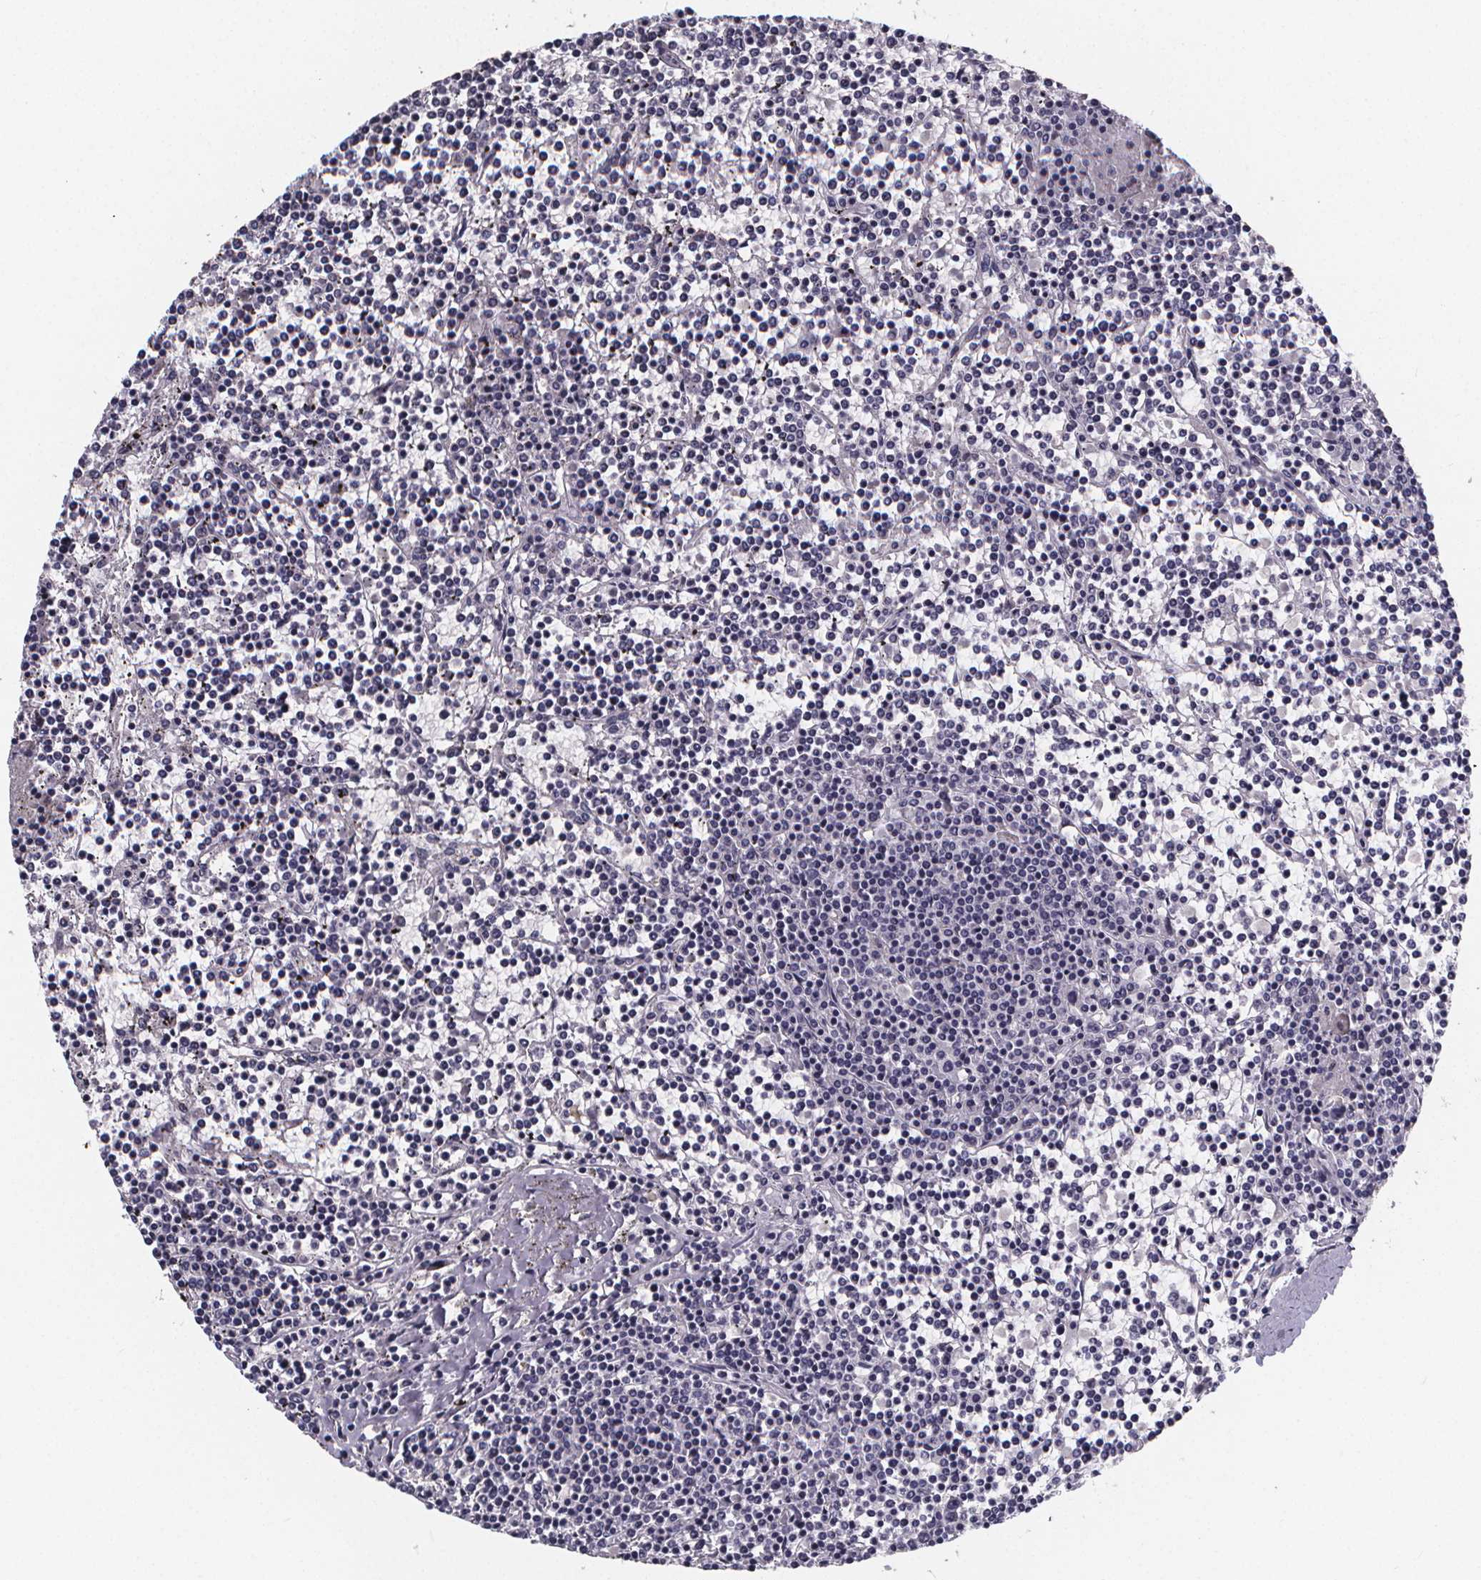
{"staining": {"intensity": "negative", "quantity": "none", "location": "none"}, "tissue": "lymphoma", "cell_type": "Tumor cells", "image_type": "cancer", "snomed": [{"axis": "morphology", "description": "Malignant lymphoma, non-Hodgkin's type, Low grade"}, {"axis": "topography", "description": "Spleen"}], "caption": "Immunohistochemistry photomicrograph of neoplastic tissue: human lymphoma stained with DAB shows no significant protein expression in tumor cells.", "gene": "AGT", "patient": {"sex": "female", "age": 19}}